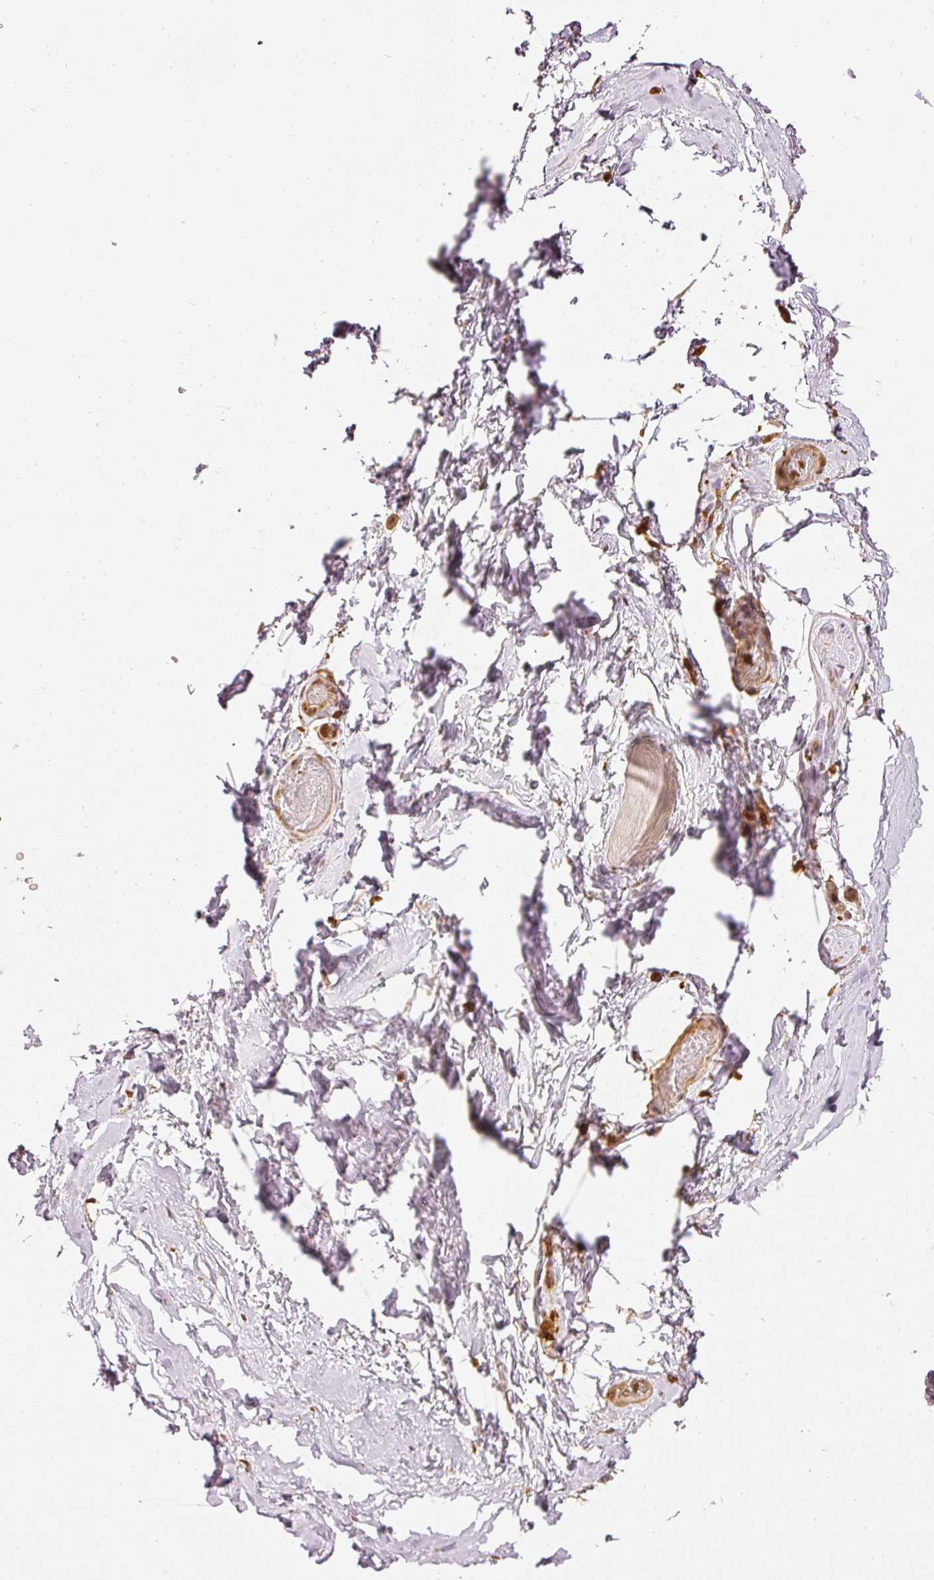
{"staining": {"intensity": "negative", "quantity": "none", "location": "none"}, "tissue": "adipose tissue", "cell_type": "Adipocytes", "image_type": "normal", "snomed": [{"axis": "morphology", "description": "Normal tissue, NOS"}, {"axis": "topography", "description": "Vascular tissue"}, {"axis": "topography", "description": "Peripheral nerve tissue"}], "caption": "This is an IHC histopathology image of unremarkable adipose tissue. There is no staining in adipocytes.", "gene": "PFN1", "patient": {"sex": "male", "age": 41}}